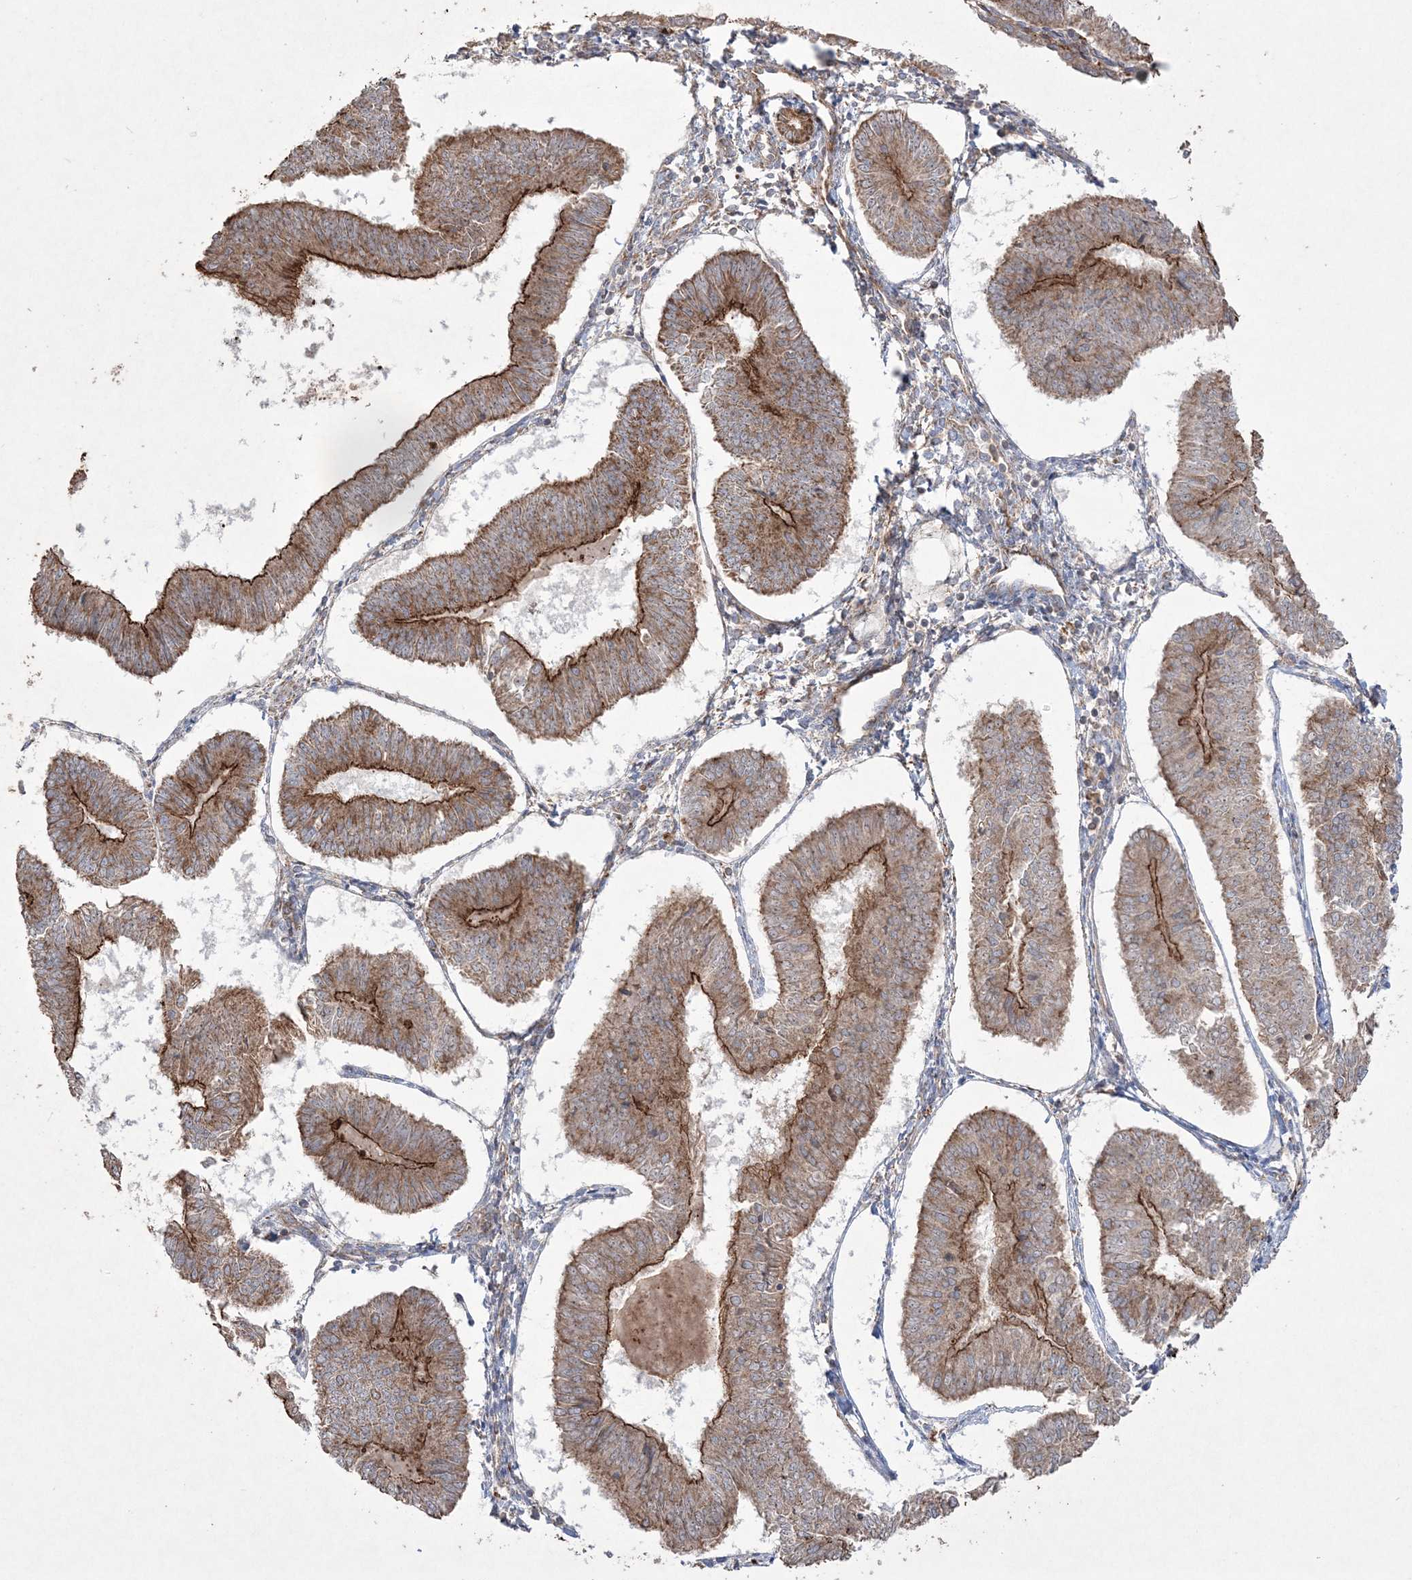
{"staining": {"intensity": "moderate", "quantity": ">75%", "location": "cytoplasmic/membranous"}, "tissue": "endometrial cancer", "cell_type": "Tumor cells", "image_type": "cancer", "snomed": [{"axis": "morphology", "description": "Adenocarcinoma, NOS"}, {"axis": "topography", "description": "Endometrium"}], "caption": "IHC (DAB (3,3'-diaminobenzidine)) staining of endometrial cancer shows moderate cytoplasmic/membranous protein staining in about >75% of tumor cells.", "gene": "TTC7A", "patient": {"sex": "female", "age": 58}}